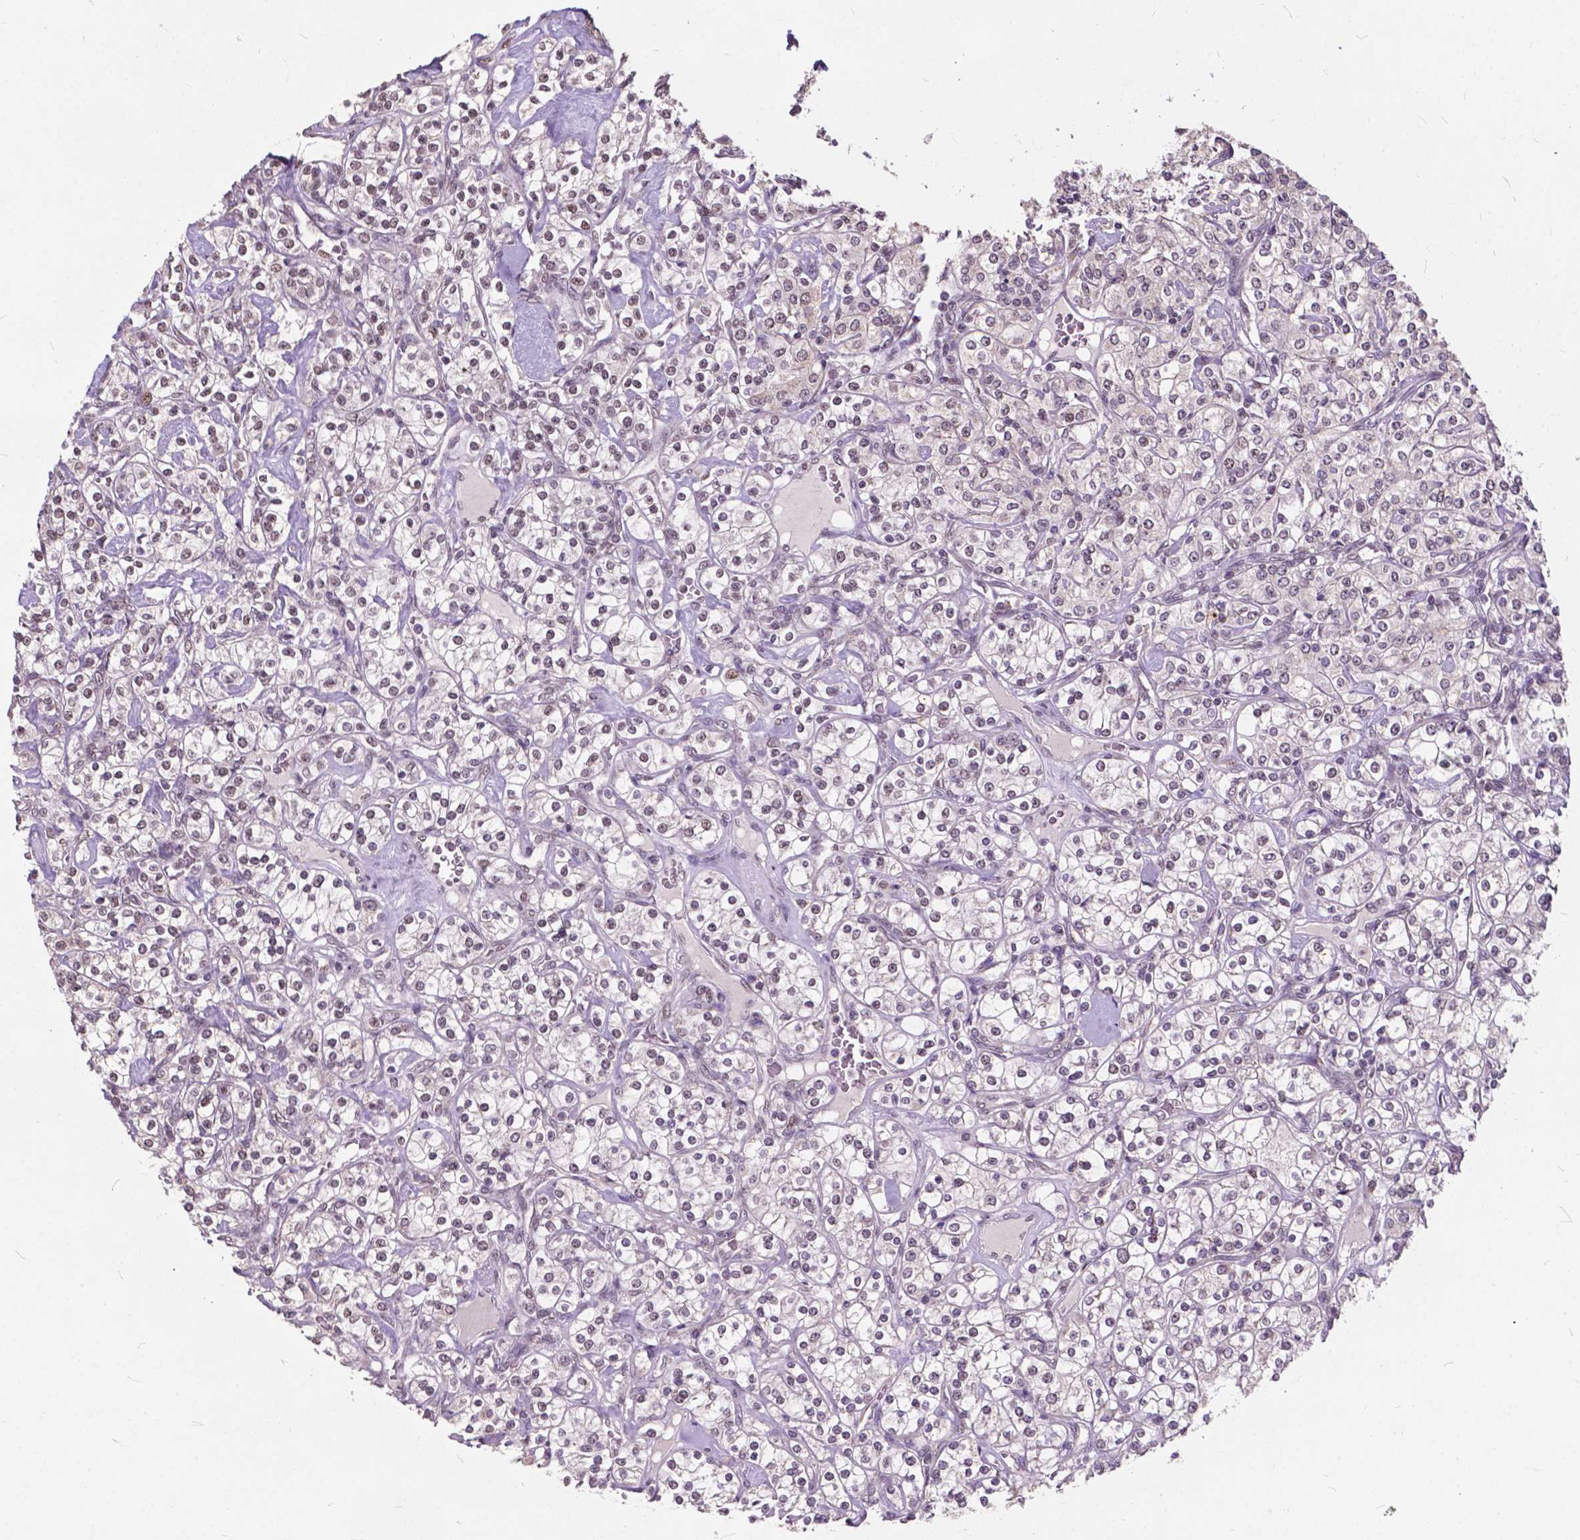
{"staining": {"intensity": "weak", "quantity": "<25%", "location": "nuclear"}, "tissue": "renal cancer", "cell_type": "Tumor cells", "image_type": "cancer", "snomed": [{"axis": "morphology", "description": "Adenocarcinoma, NOS"}, {"axis": "topography", "description": "Kidney"}], "caption": "Histopathology image shows no significant protein expression in tumor cells of renal cancer (adenocarcinoma). (IHC, brightfield microscopy, high magnification).", "gene": "MSH2", "patient": {"sex": "male", "age": 77}}